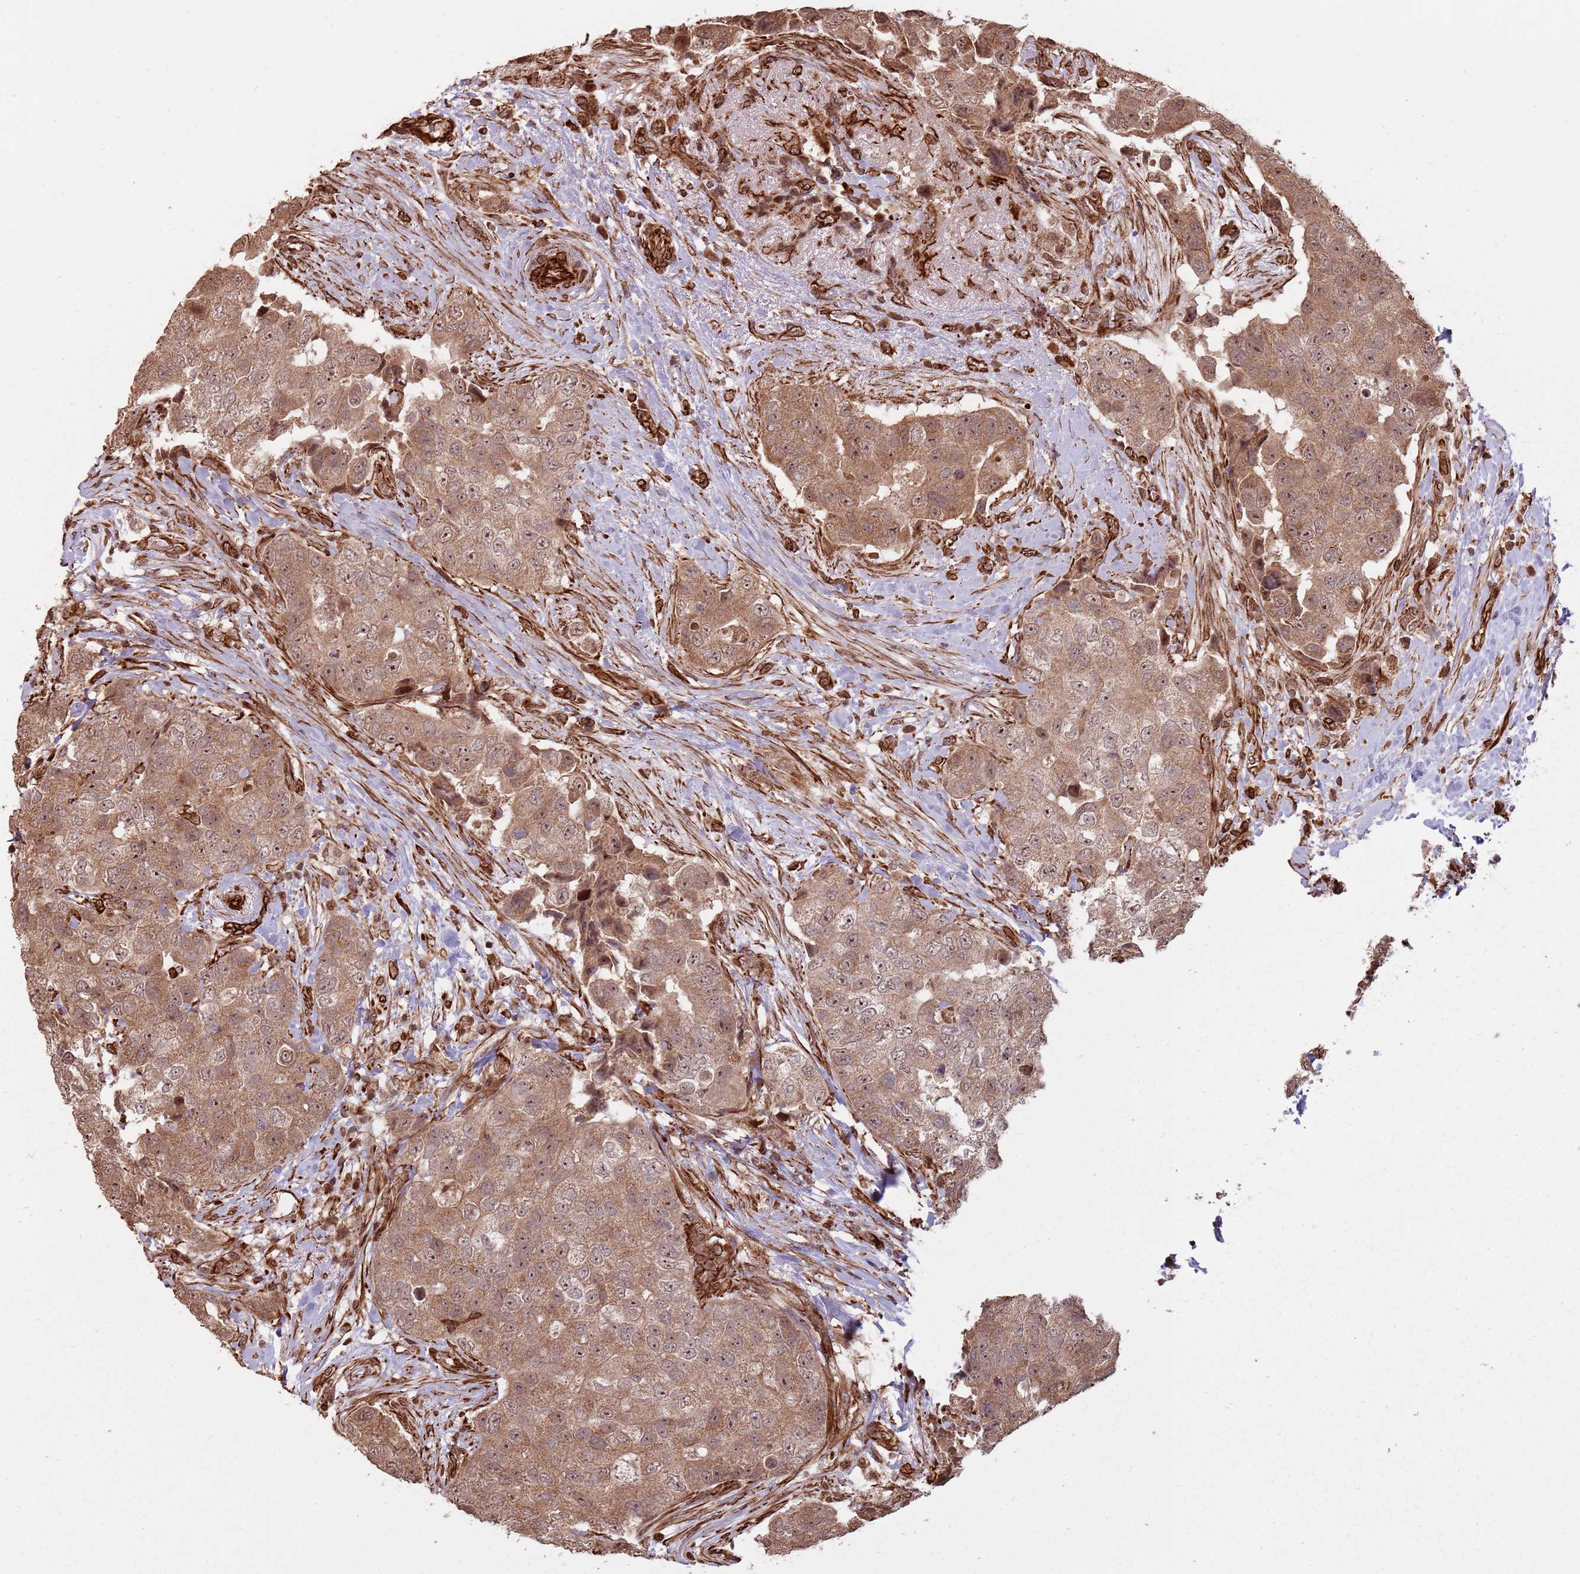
{"staining": {"intensity": "moderate", "quantity": ">75%", "location": "cytoplasmic/membranous,nuclear"}, "tissue": "breast cancer", "cell_type": "Tumor cells", "image_type": "cancer", "snomed": [{"axis": "morphology", "description": "Normal tissue, NOS"}, {"axis": "morphology", "description": "Duct carcinoma"}, {"axis": "topography", "description": "Breast"}], "caption": "A histopathology image of breast intraductal carcinoma stained for a protein displays moderate cytoplasmic/membranous and nuclear brown staining in tumor cells.", "gene": "ADAMTS3", "patient": {"sex": "female", "age": 62}}